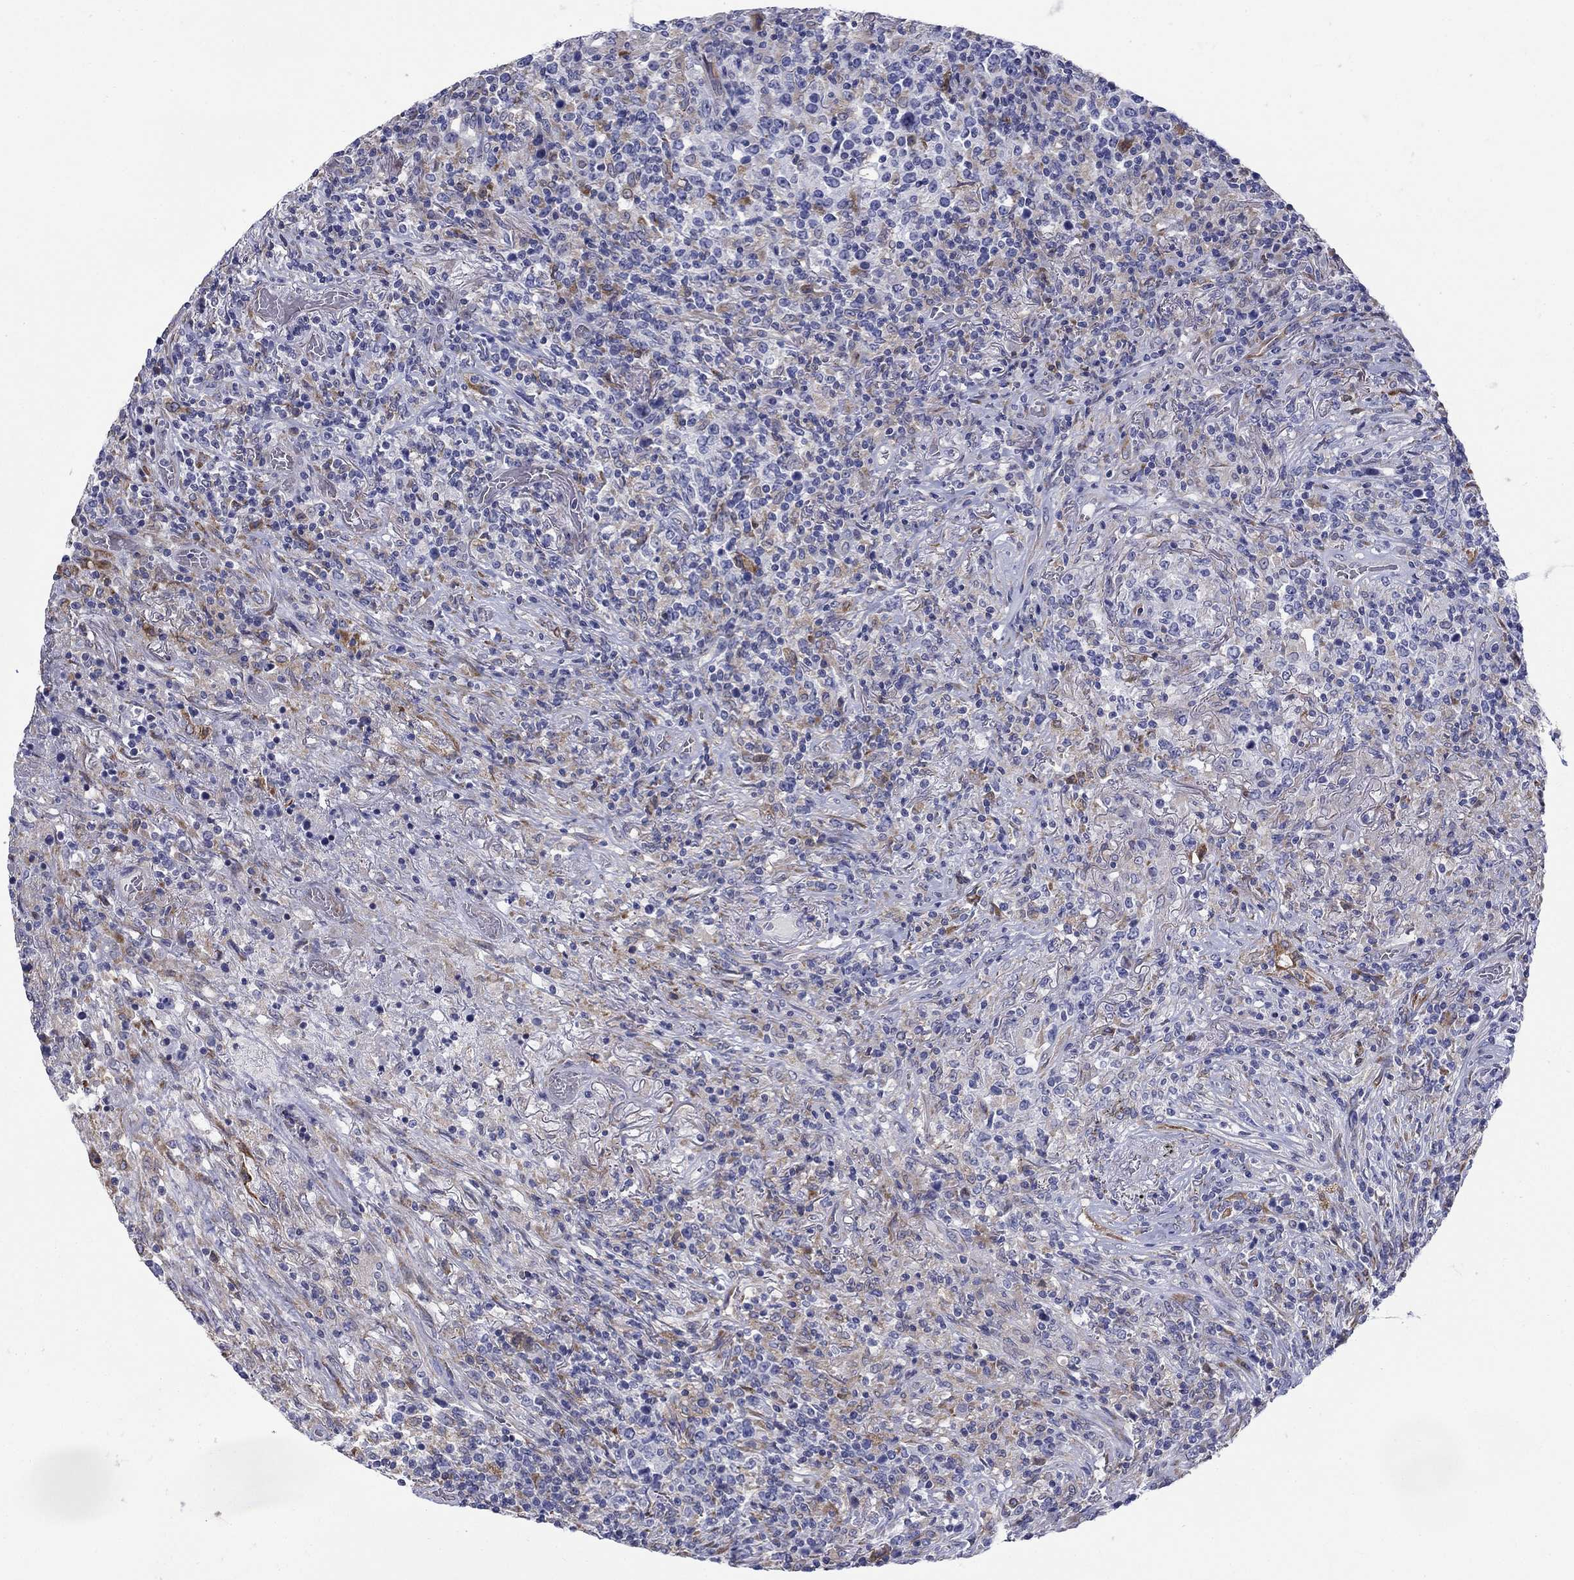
{"staining": {"intensity": "negative", "quantity": "none", "location": "none"}, "tissue": "lymphoma", "cell_type": "Tumor cells", "image_type": "cancer", "snomed": [{"axis": "morphology", "description": "Malignant lymphoma, non-Hodgkin's type, High grade"}, {"axis": "topography", "description": "Lung"}], "caption": "Immunohistochemistry micrograph of neoplastic tissue: lymphoma stained with DAB exhibits no significant protein expression in tumor cells. Brightfield microscopy of immunohistochemistry (IHC) stained with DAB (brown) and hematoxylin (blue), captured at high magnification.", "gene": "QRFPR", "patient": {"sex": "male", "age": 79}}